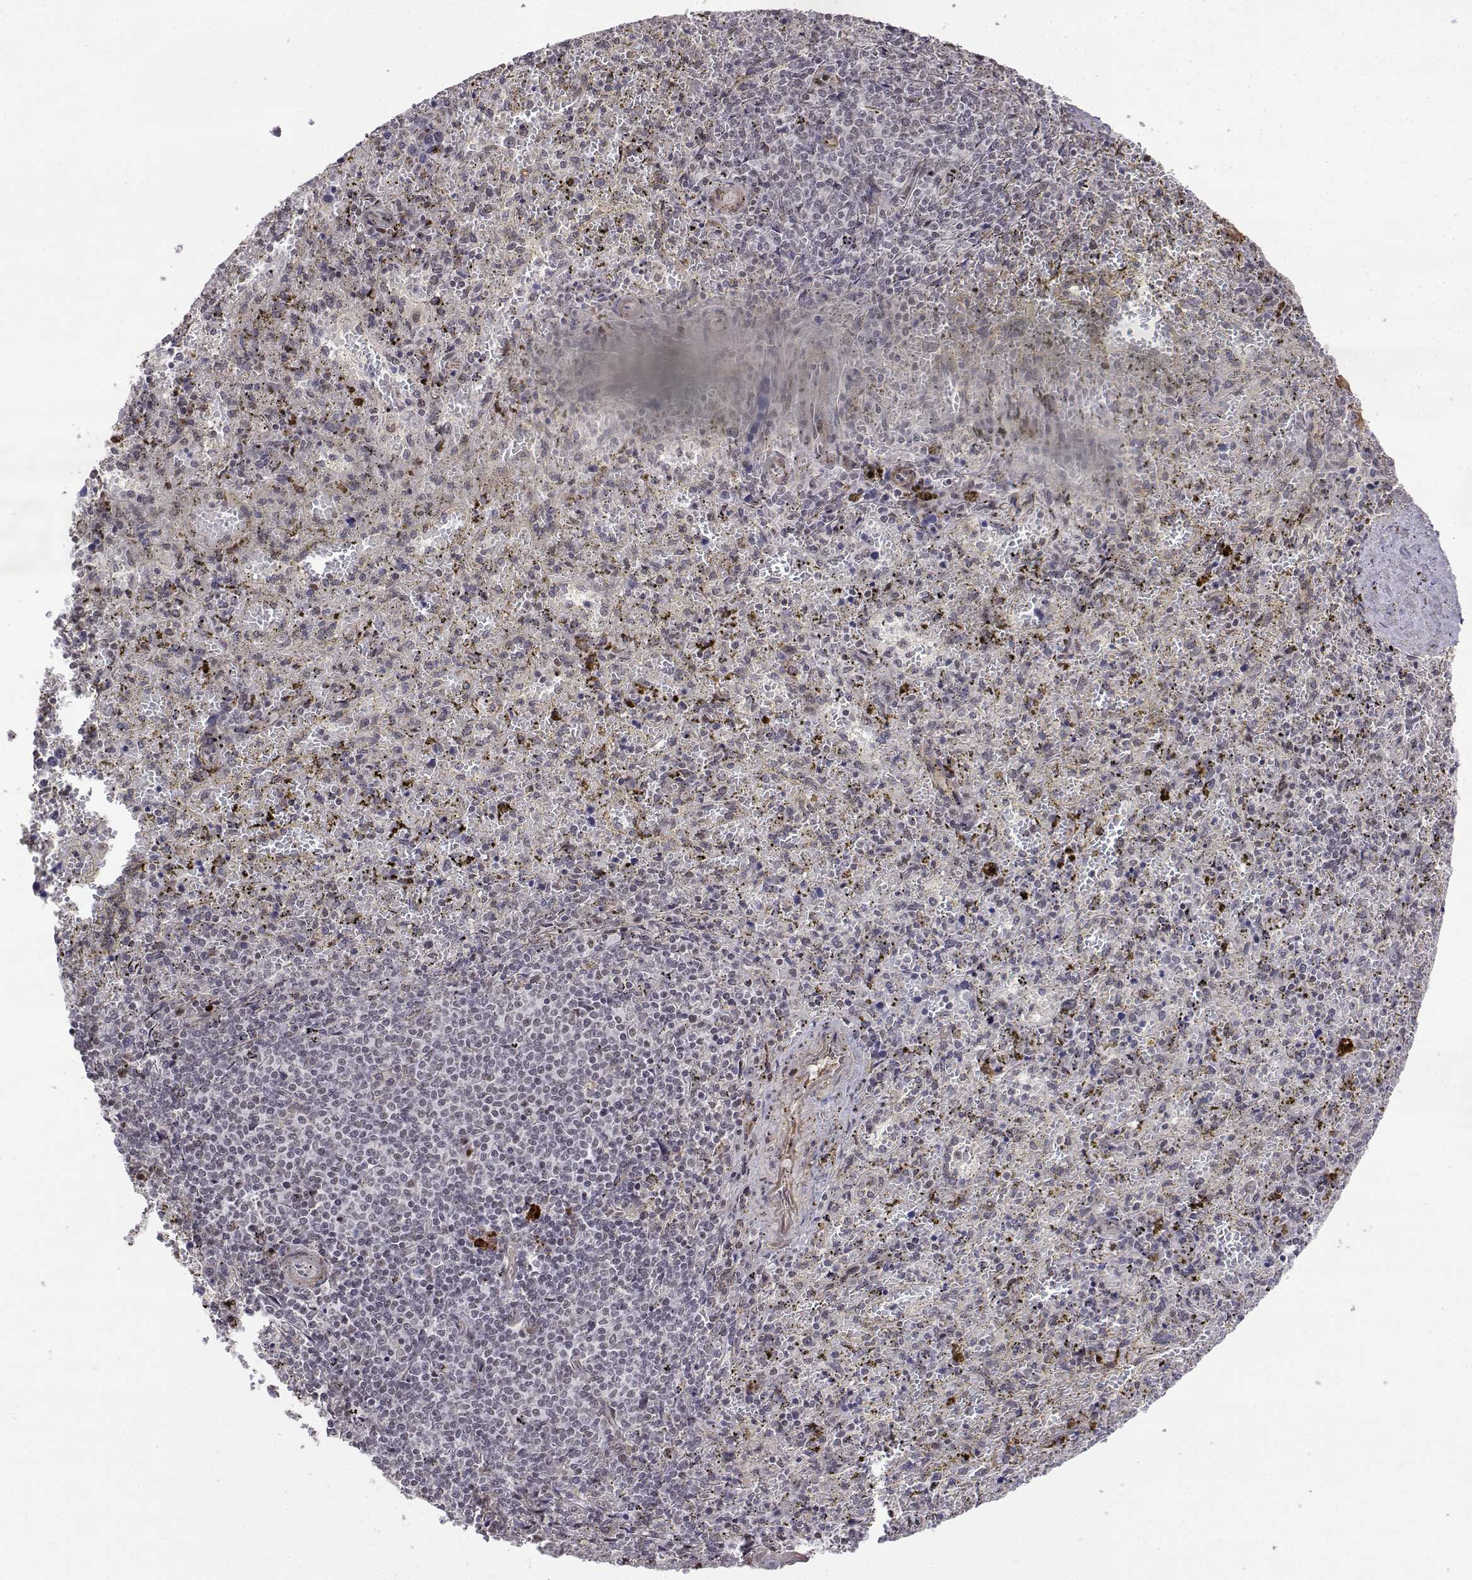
{"staining": {"intensity": "negative", "quantity": "none", "location": "none"}, "tissue": "spleen", "cell_type": "Cells in red pulp", "image_type": "normal", "snomed": [{"axis": "morphology", "description": "Normal tissue, NOS"}, {"axis": "topography", "description": "Spleen"}], "caption": "Cells in red pulp show no significant protein expression in normal spleen. (Stains: DAB immunohistochemistry (IHC) with hematoxylin counter stain, Microscopy: brightfield microscopy at high magnification).", "gene": "ITGA7", "patient": {"sex": "female", "age": 50}}